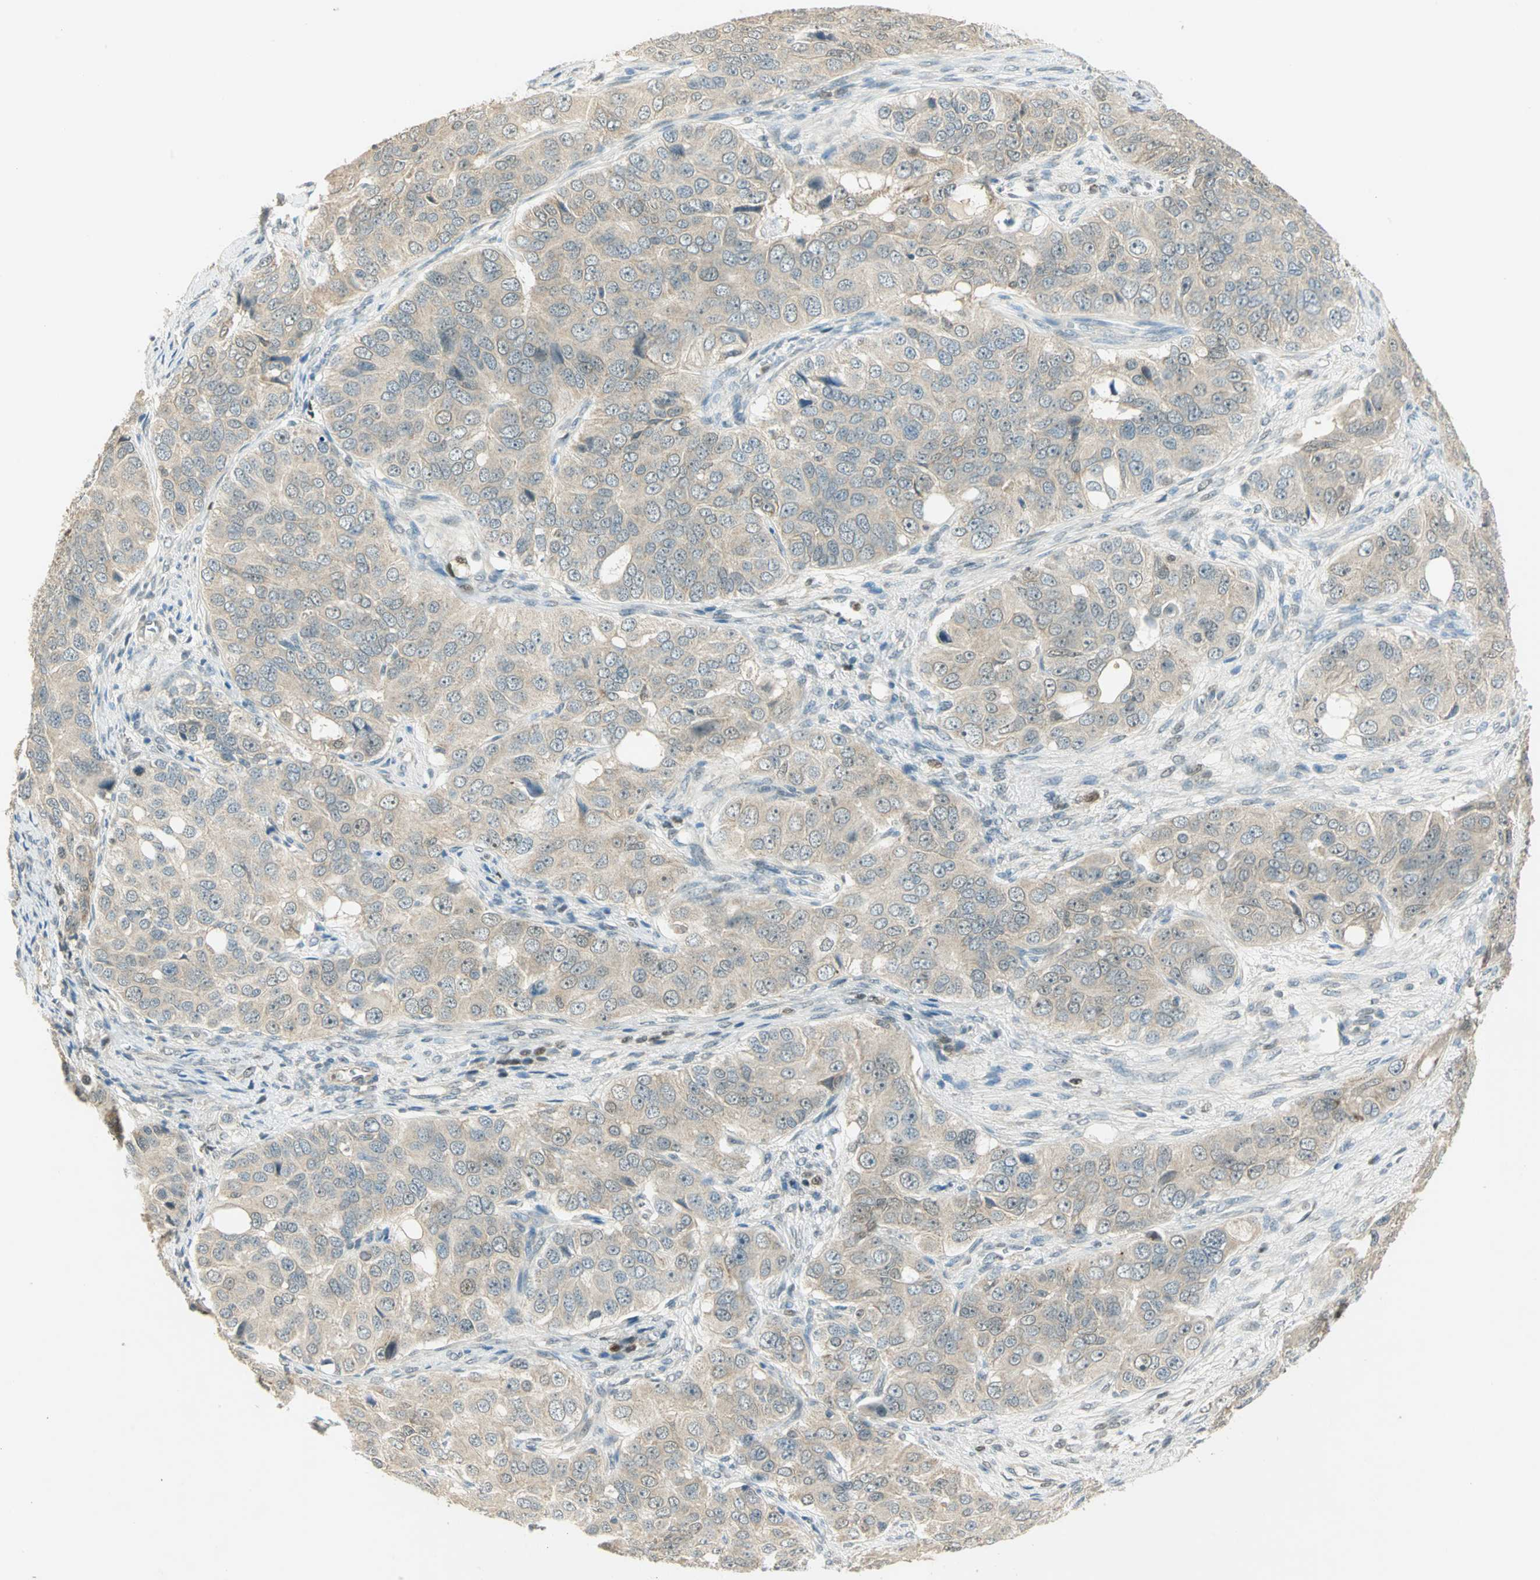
{"staining": {"intensity": "weak", "quantity": ">75%", "location": "cytoplasmic/membranous"}, "tissue": "ovarian cancer", "cell_type": "Tumor cells", "image_type": "cancer", "snomed": [{"axis": "morphology", "description": "Carcinoma, endometroid"}, {"axis": "topography", "description": "Ovary"}], "caption": "Protein staining by IHC reveals weak cytoplasmic/membranous positivity in about >75% of tumor cells in ovarian endometroid carcinoma.", "gene": "BIRC2", "patient": {"sex": "female", "age": 51}}